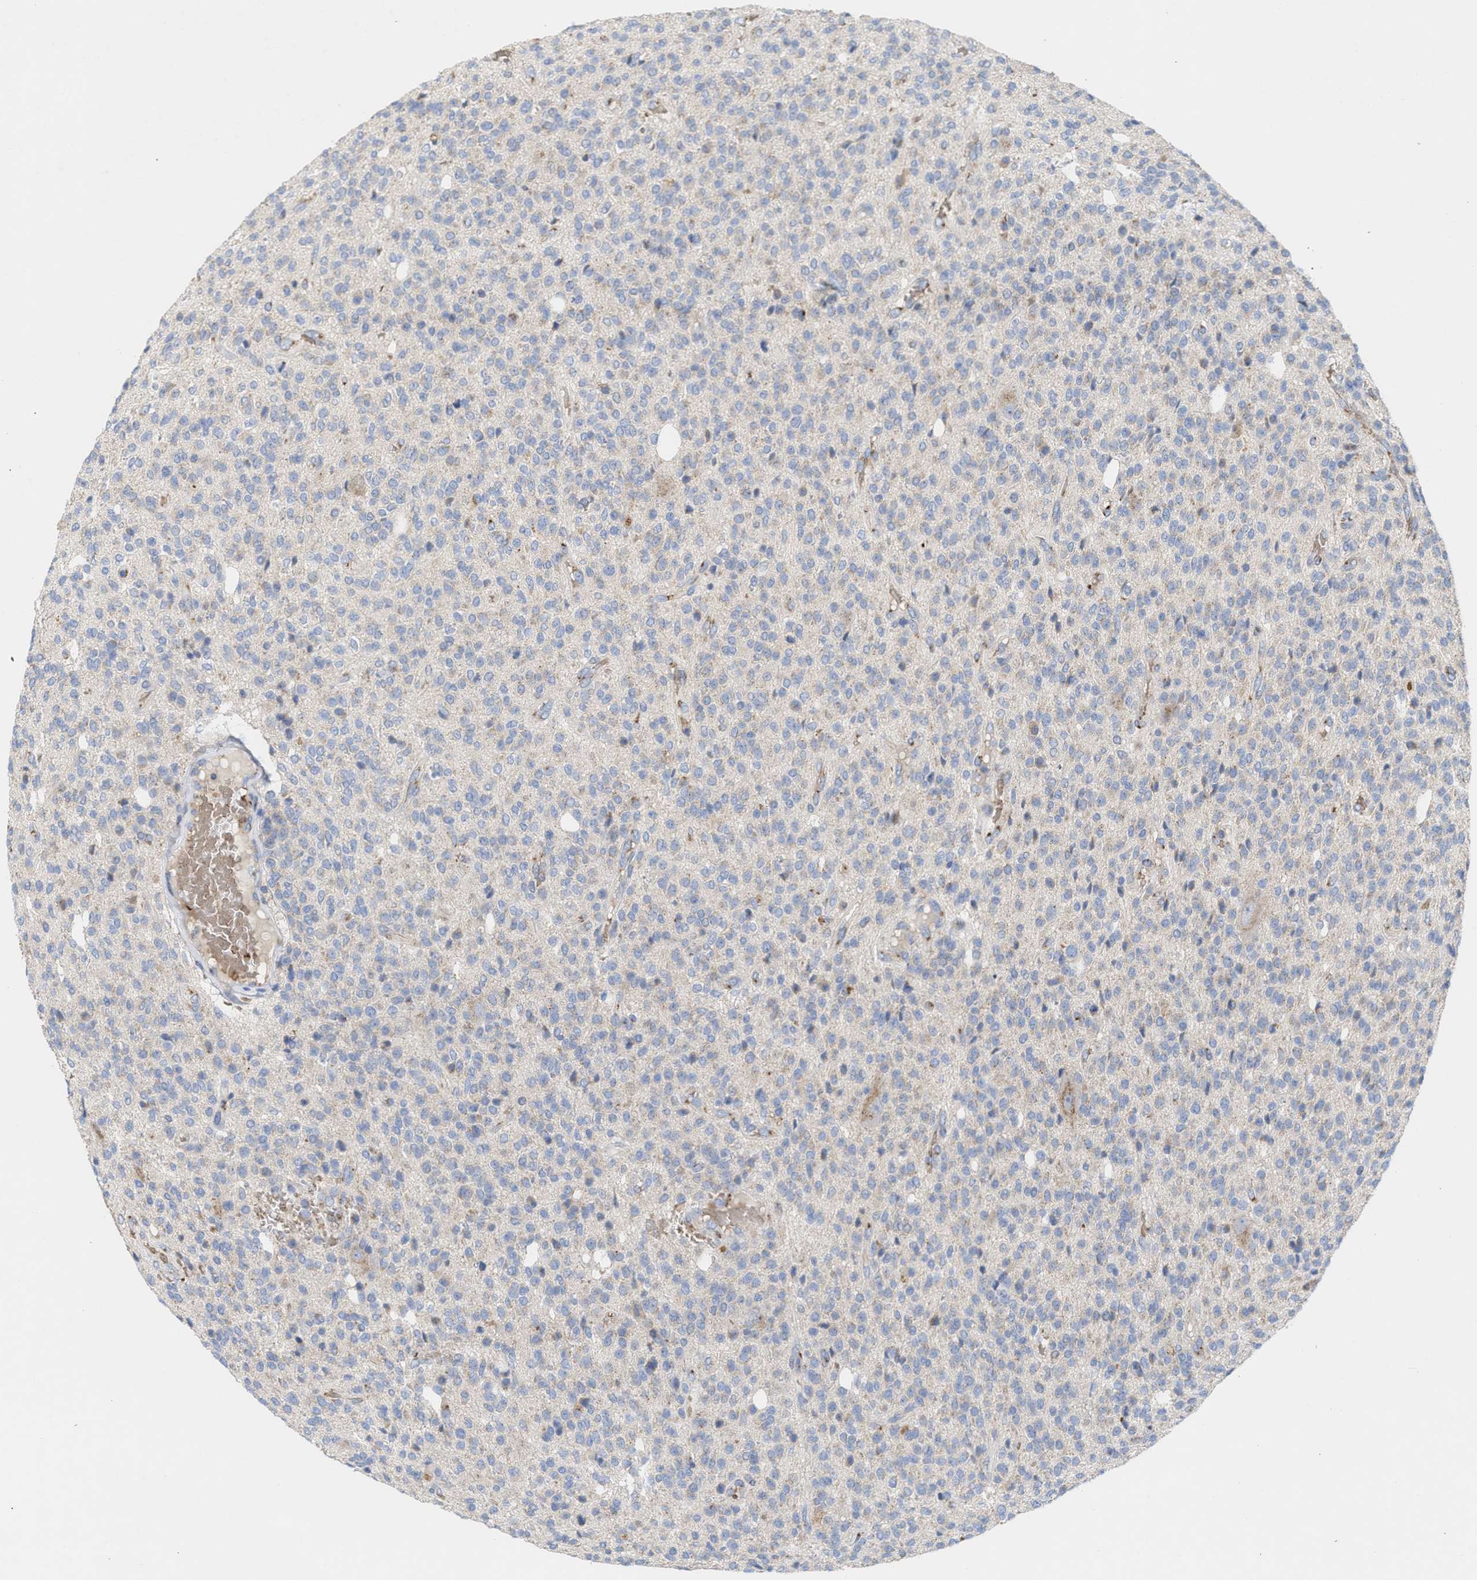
{"staining": {"intensity": "negative", "quantity": "none", "location": "none"}, "tissue": "glioma", "cell_type": "Tumor cells", "image_type": "cancer", "snomed": [{"axis": "morphology", "description": "Glioma, malignant, High grade"}, {"axis": "topography", "description": "Brain"}], "caption": "Photomicrograph shows no protein expression in tumor cells of high-grade glioma (malignant) tissue.", "gene": "CCL2", "patient": {"sex": "male", "age": 34}}